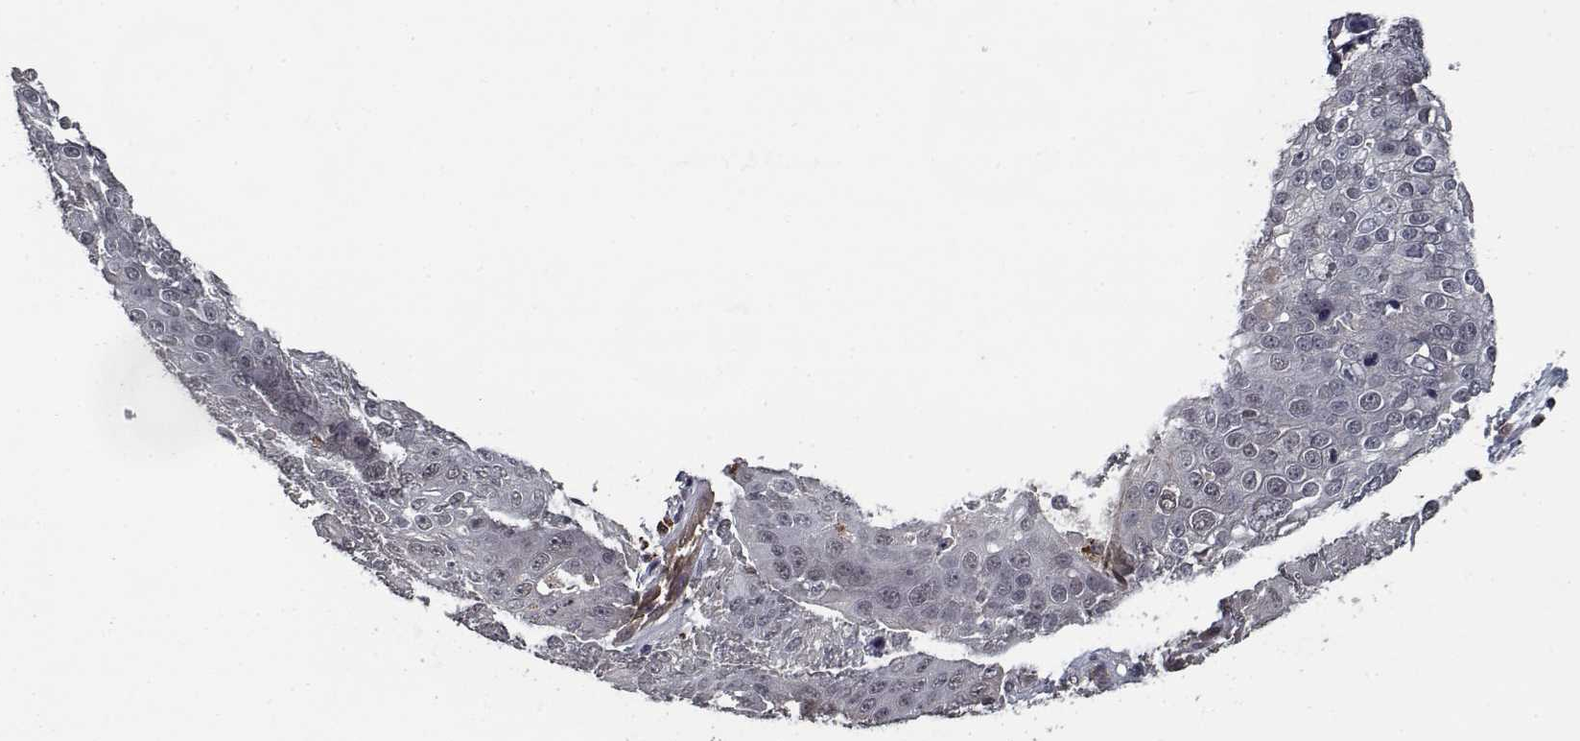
{"staining": {"intensity": "weak", "quantity": "<25%", "location": "cytoplasmic/membranous"}, "tissue": "skin cancer", "cell_type": "Tumor cells", "image_type": "cancer", "snomed": [{"axis": "morphology", "description": "Squamous cell carcinoma, NOS"}, {"axis": "topography", "description": "Skin"}], "caption": "Immunohistochemistry histopathology image of skin cancer stained for a protein (brown), which demonstrates no staining in tumor cells. (Stains: DAB (3,3'-diaminobenzidine) immunohistochemistry with hematoxylin counter stain, Microscopy: brightfield microscopy at high magnification).", "gene": "NLK", "patient": {"sex": "male", "age": 71}}